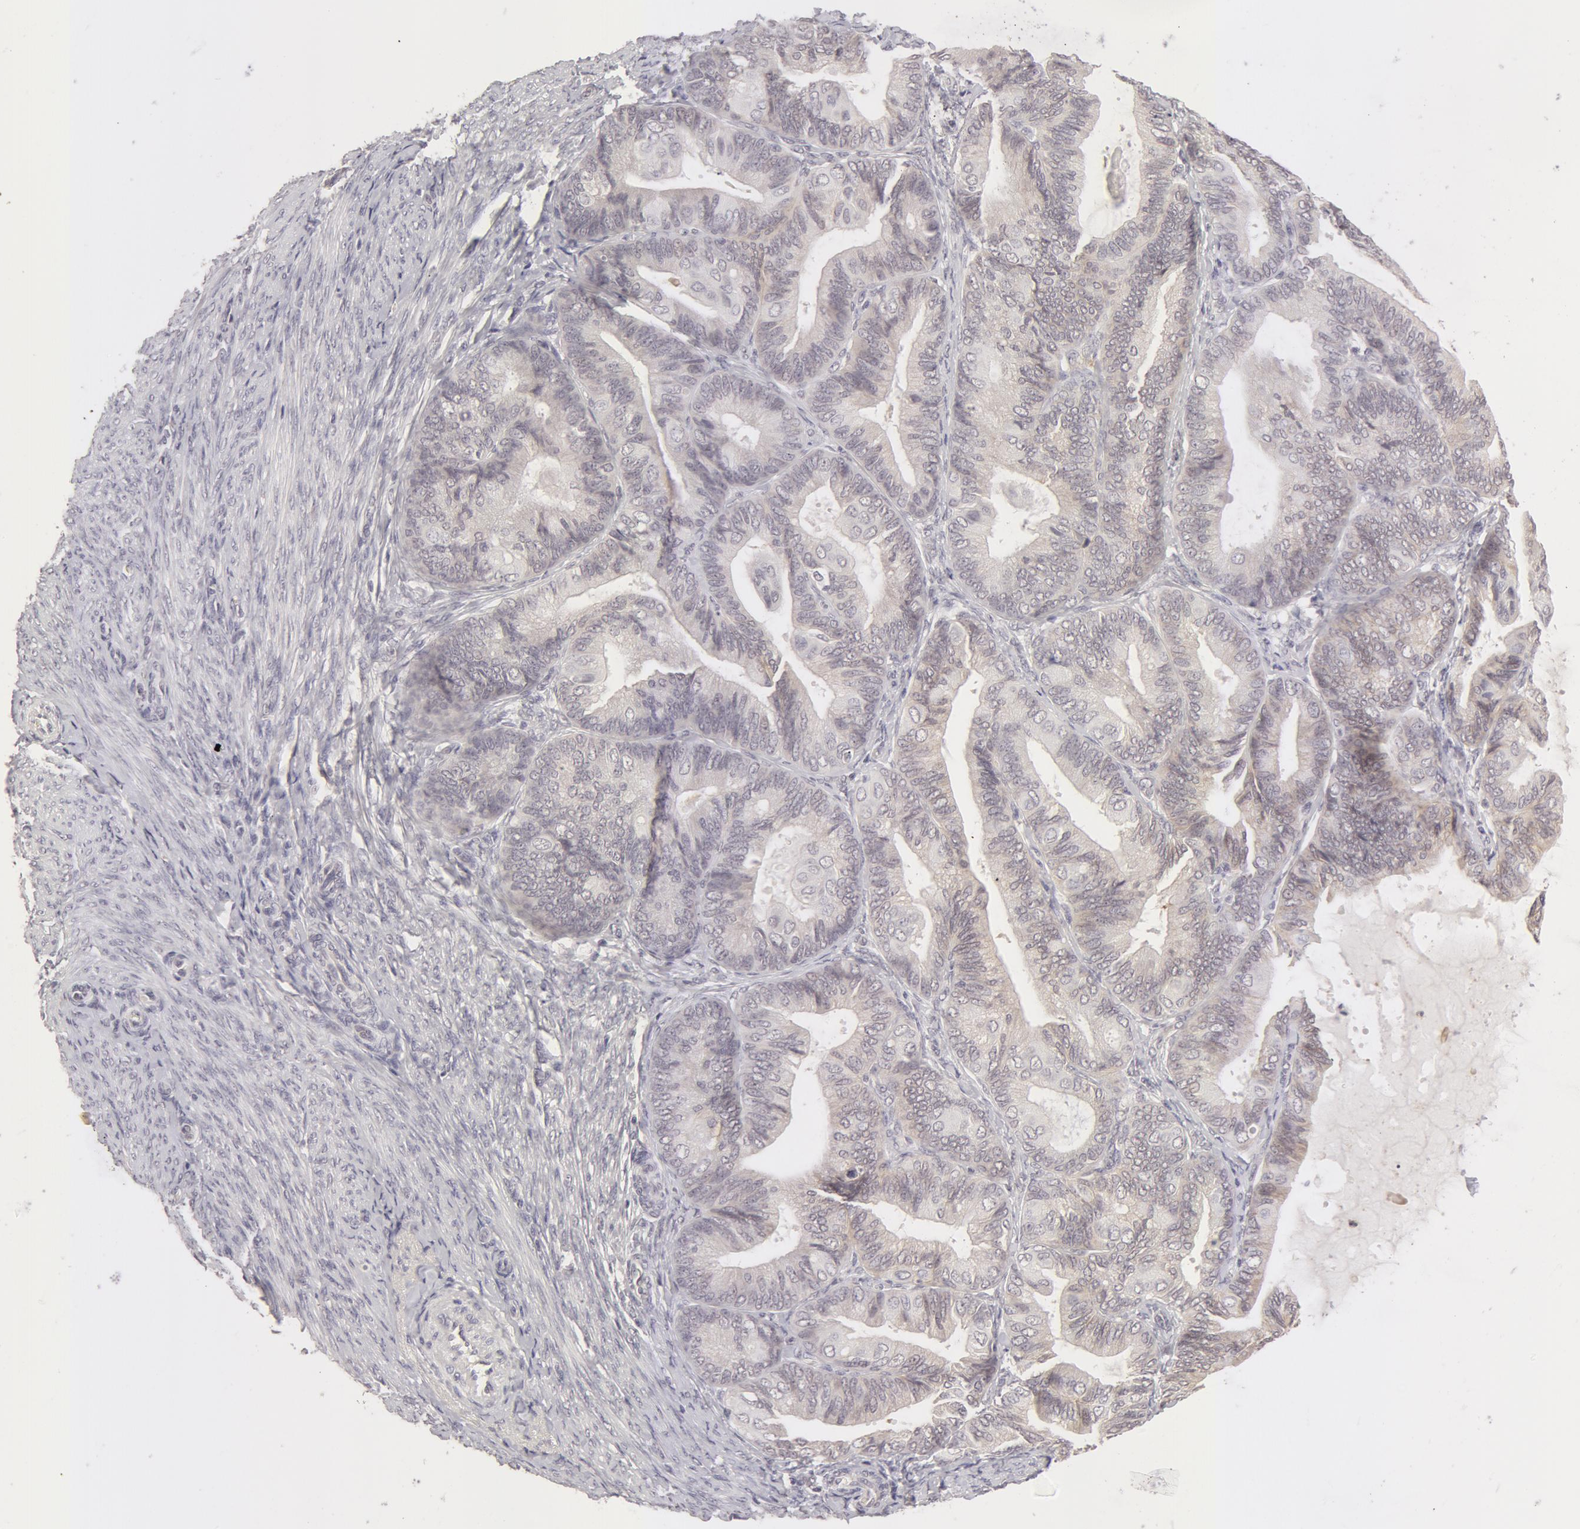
{"staining": {"intensity": "weak", "quantity": ">75%", "location": "cytoplasmic/membranous"}, "tissue": "endometrial cancer", "cell_type": "Tumor cells", "image_type": "cancer", "snomed": [{"axis": "morphology", "description": "Adenocarcinoma, NOS"}, {"axis": "topography", "description": "Endometrium"}], "caption": "Human endometrial adenocarcinoma stained with a brown dye shows weak cytoplasmic/membranous positive expression in about >75% of tumor cells.", "gene": "ADAM10", "patient": {"sex": "female", "age": 63}}